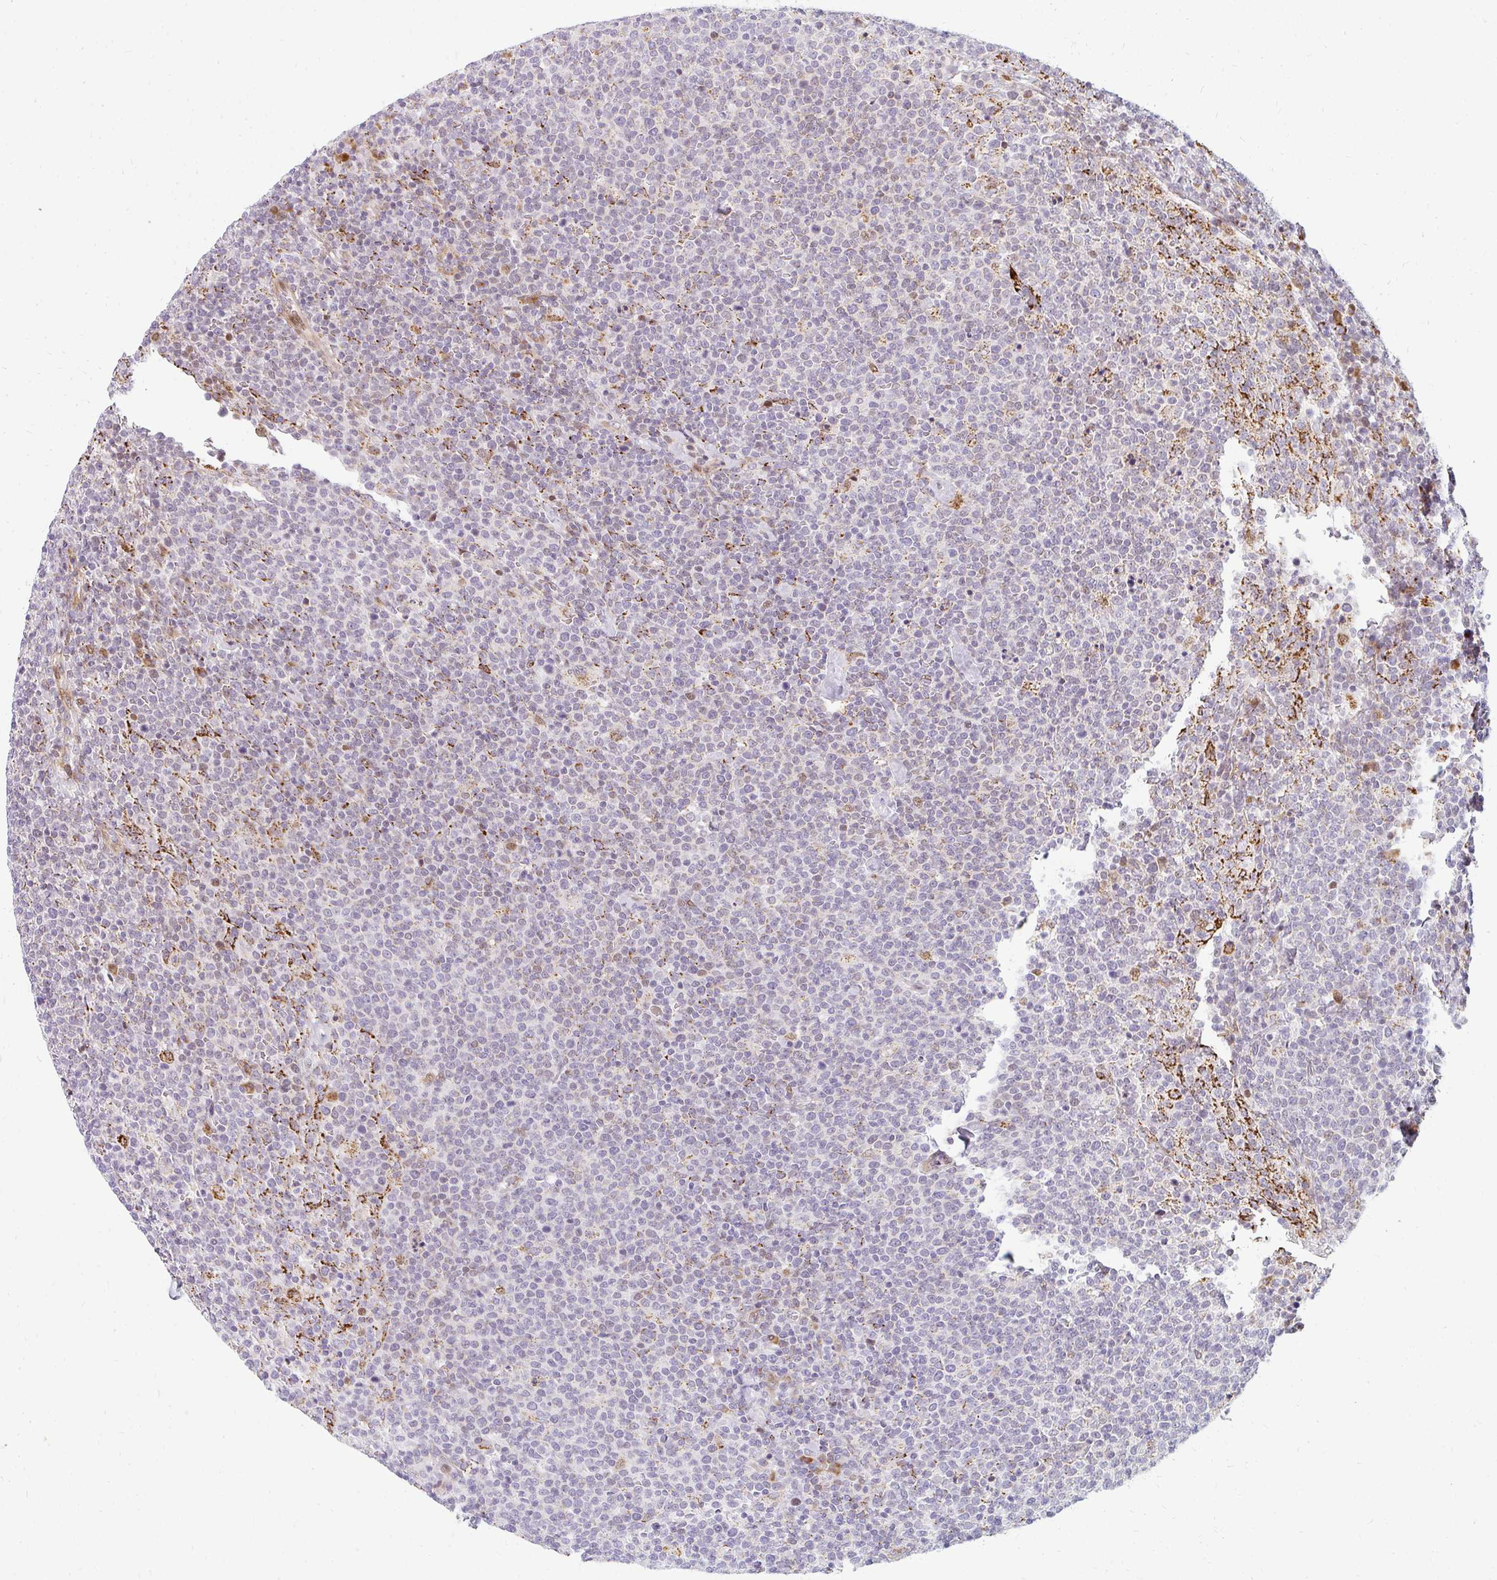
{"staining": {"intensity": "strong", "quantity": "<25%", "location": "cytoplasmic/membranous"}, "tissue": "lymphoma", "cell_type": "Tumor cells", "image_type": "cancer", "snomed": [{"axis": "morphology", "description": "Malignant lymphoma, non-Hodgkin's type, High grade"}, {"axis": "topography", "description": "Lymph node"}], "caption": "A medium amount of strong cytoplasmic/membranous positivity is present in about <25% of tumor cells in malignant lymphoma, non-Hodgkin's type (high-grade) tissue.", "gene": "PLA2G5", "patient": {"sex": "male", "age": 61}}